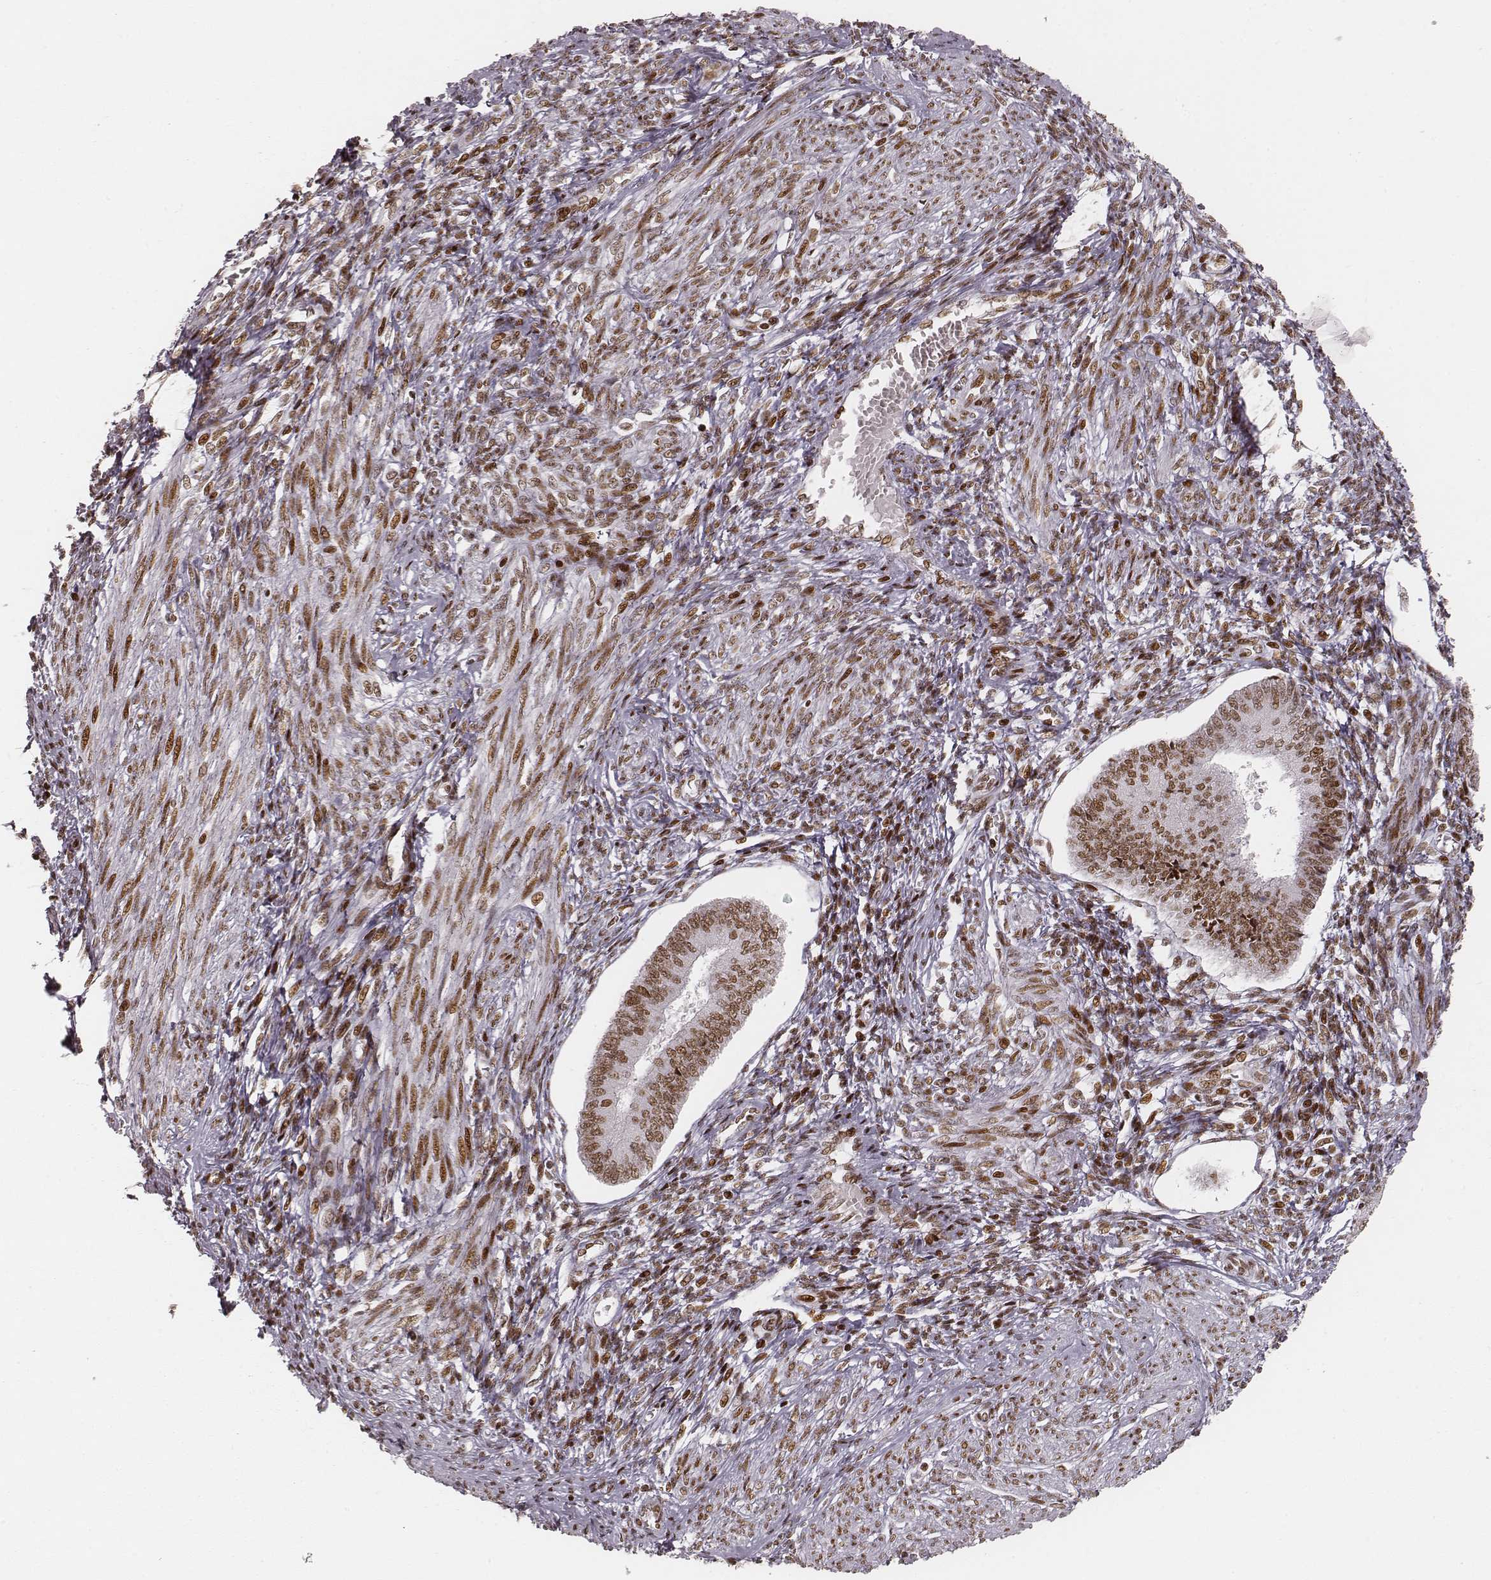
{"staining": {"intensity": "moderate", "quantity": ">75%", "location": "nuclear"}, "tissue": "endometrium", "cell_type": "Cells in endometrial stroma", "image_type": "normal", "snomed": [{"axis": "morphology", "description": "Normal tissue, NOS"}, {"axis": "topography", "description": "Endometrium"}], "caption": "Approximately >75% of cells in endometrial stroma in unremarkable human endometrium demonstrate moderate nuclear protein staining as visualized by brown immunohistochemical staining.", "gene": "HNRNPC", "patient": {"sex": "female", "age": 42}}